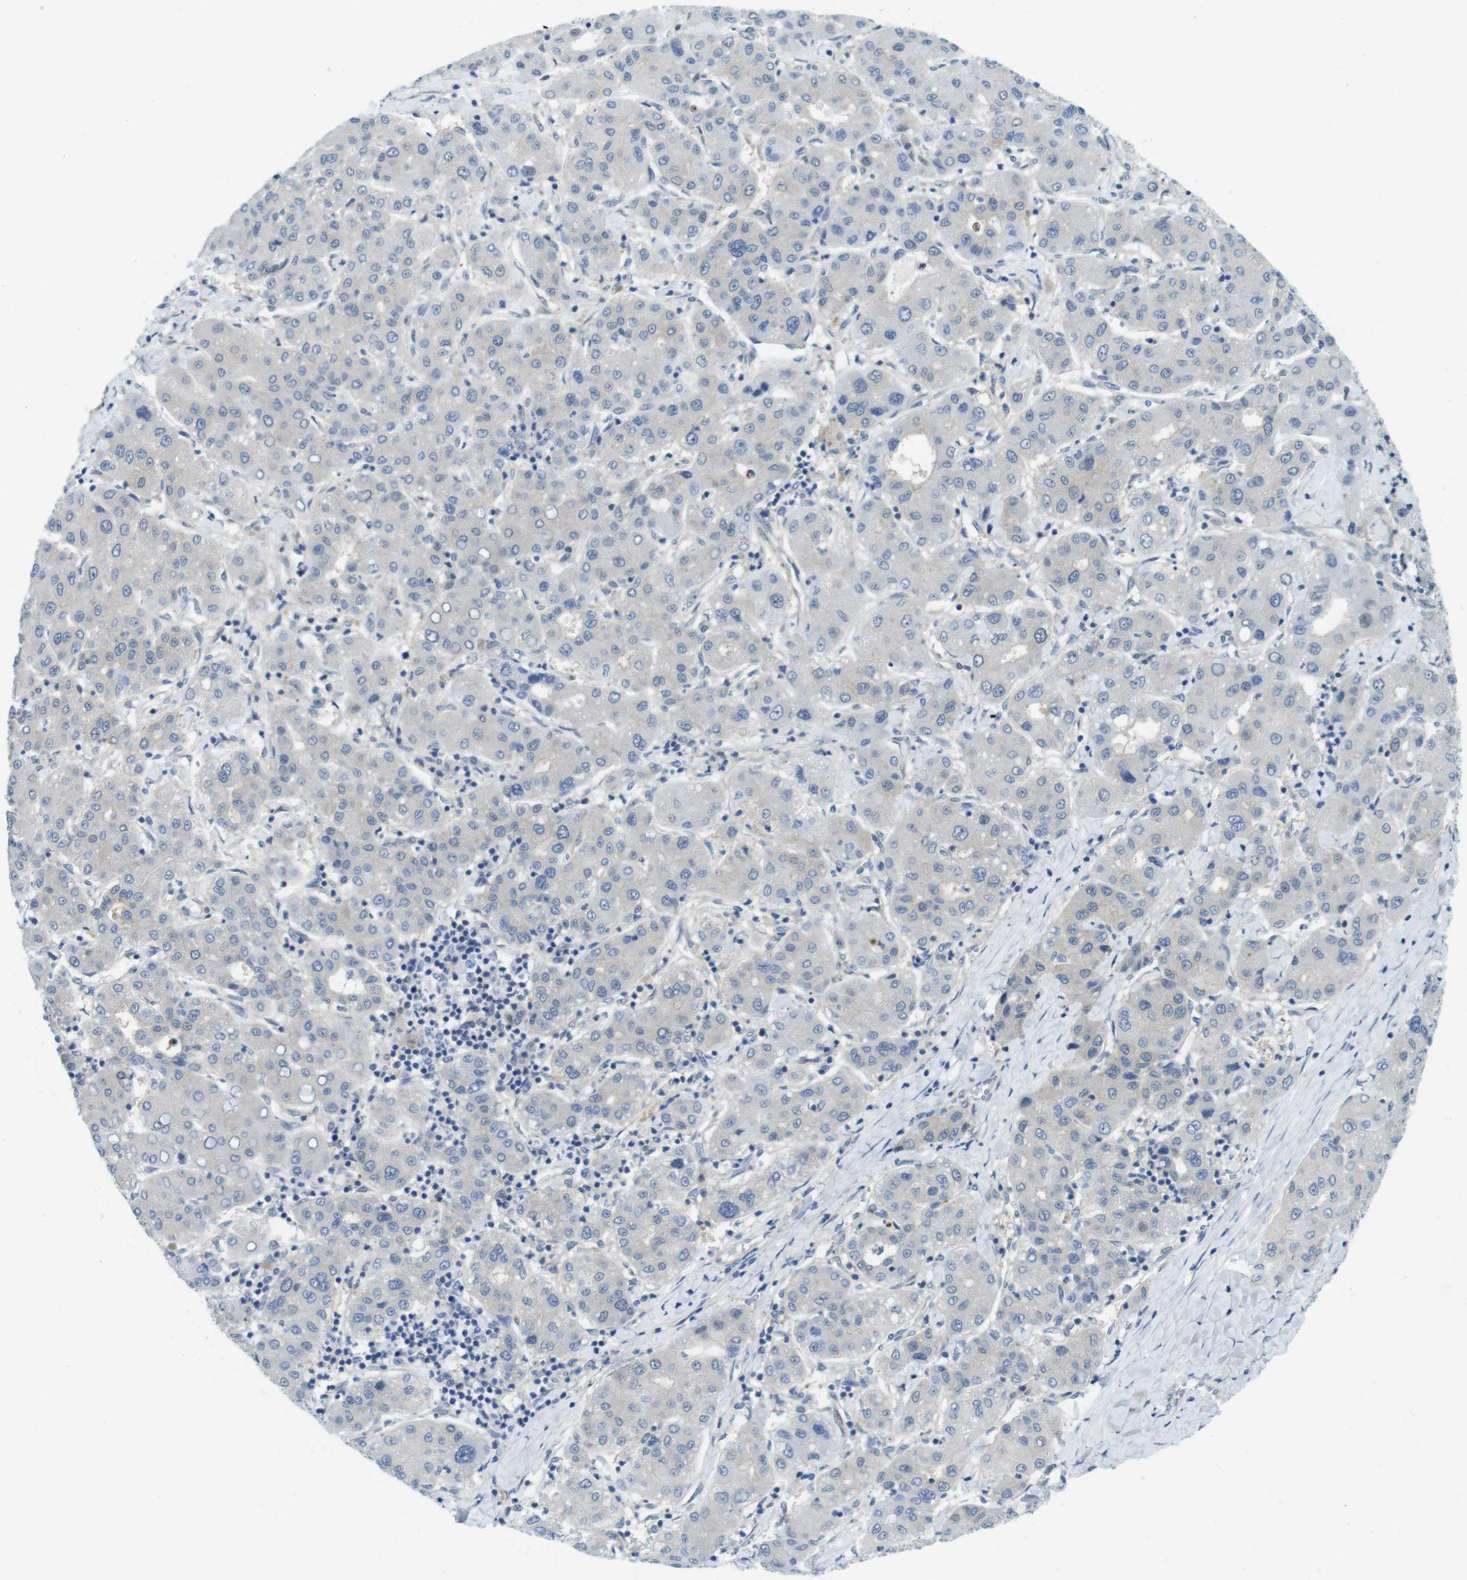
{"staining": {"intensity": "negative", "quantity": "none", "location": "none"}, "tissue": "liver cancer", "cell_type": "Tumor cells", "image_type": "cancer", "snomed": [{"axis": "morphology", "description": "Carcinoma, Hepatocellular, NOS"}, {"axis": "topography", "description": "Liver"}], "caption": "DAB (3,3'-diaminobenzidine) immunohistochemical staining of human liver cancer reveals no significant staining in tumor cells.", "gene": "CASP2", "patient": {"sex": "male", "age": 65}}